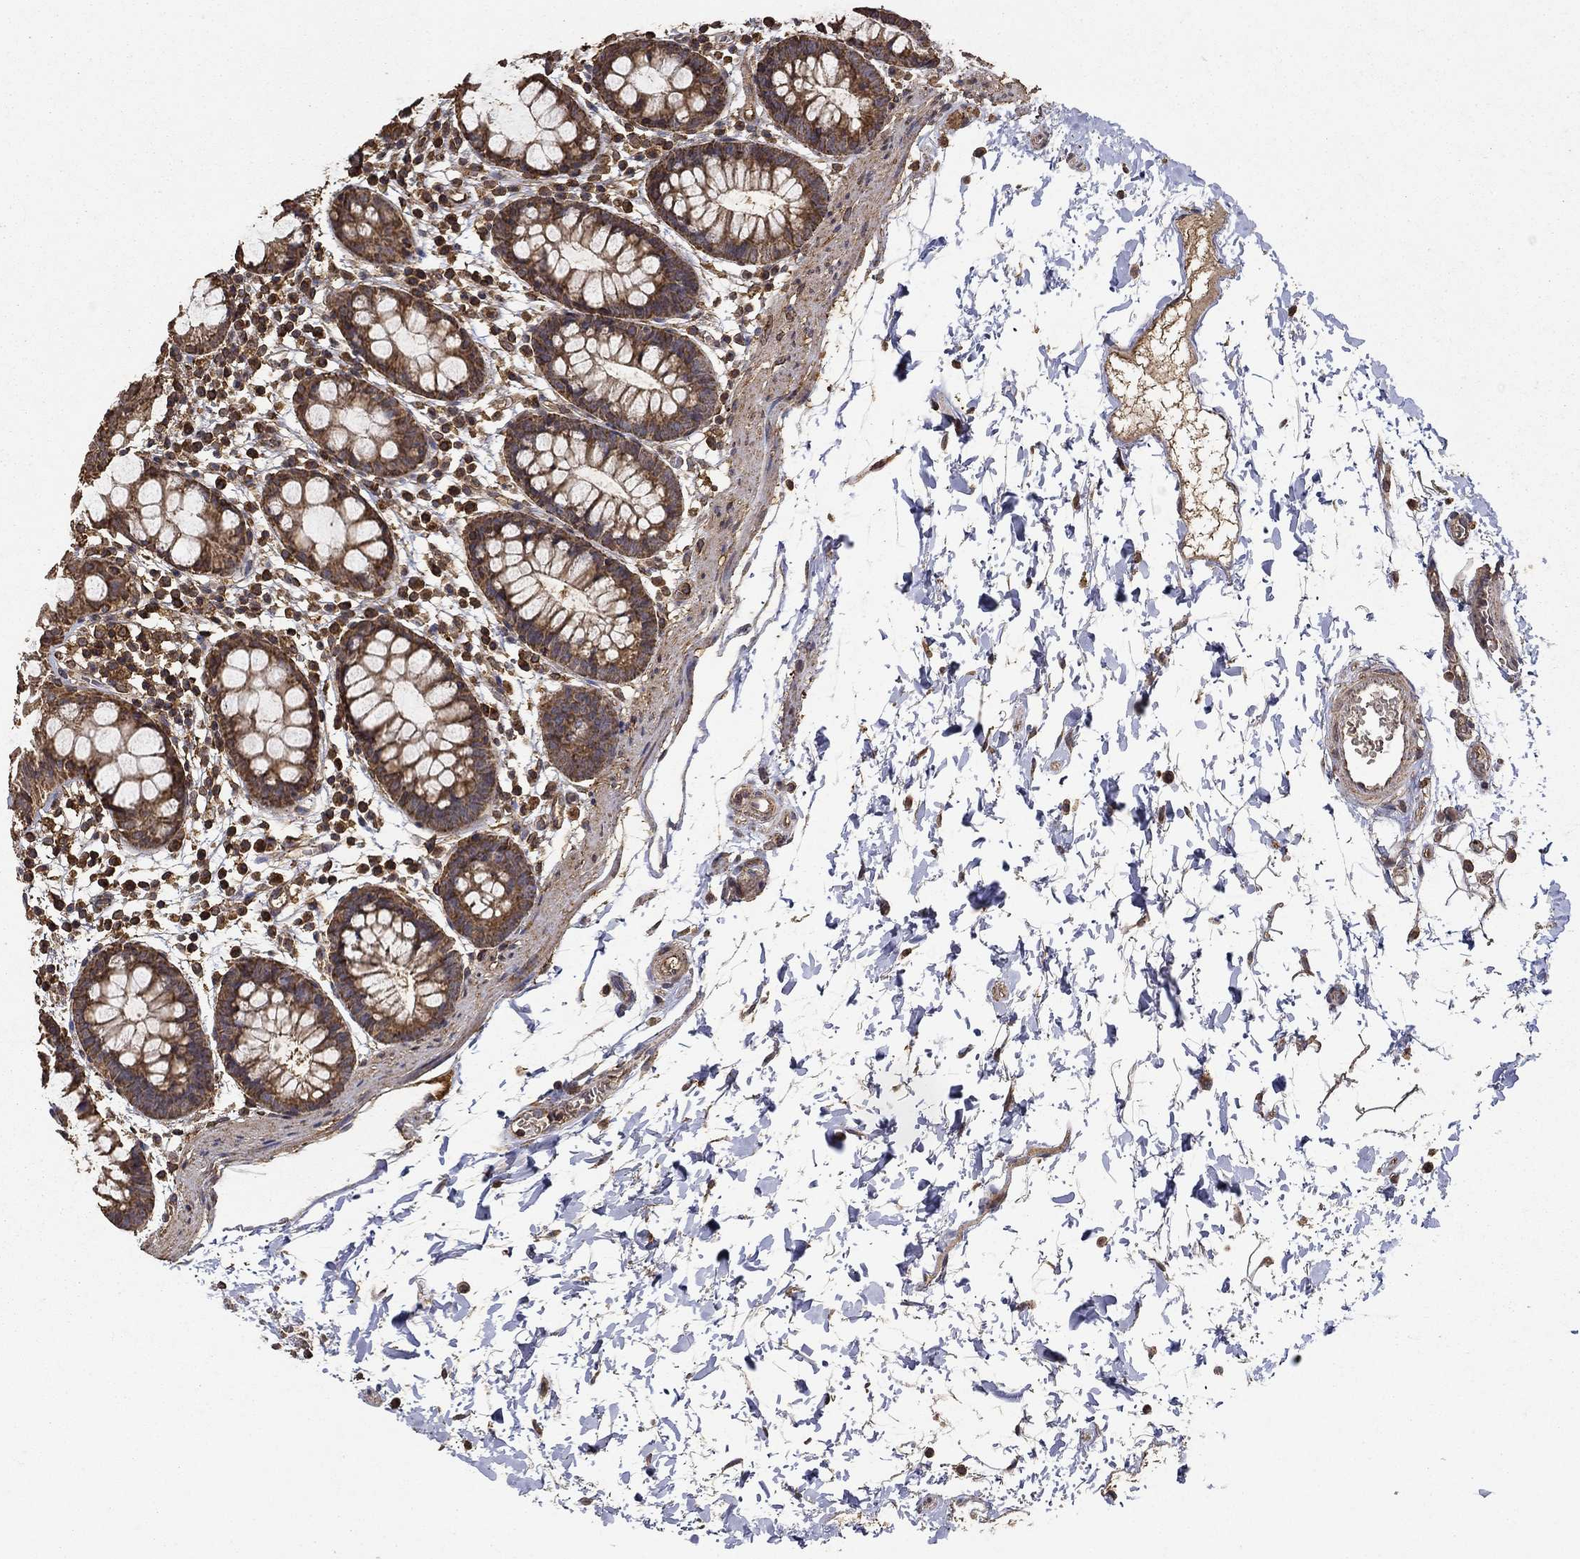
{"staining": {"intensity": "moderate", "quantity": "25%-75%", "location": "cytoplasmic/membranous"}, "tissue": "rectum", "cell_type": "Glandular cells", "image_type": "normal", "snomed": [{"axis": "morphology", "description": "Normal tissue, NOS"}, {"axis": "topography", "description": "Rectum"}], "caption": "DAB immunohistochemical staining of benign human rectum shows moderate cytoplasmic/membranous protein expression in about 25%-75% of glandular cells. Nuclei are stained in blue.", "gene": "IFRD1", "patient": {"sex": "male", "age": 57}}